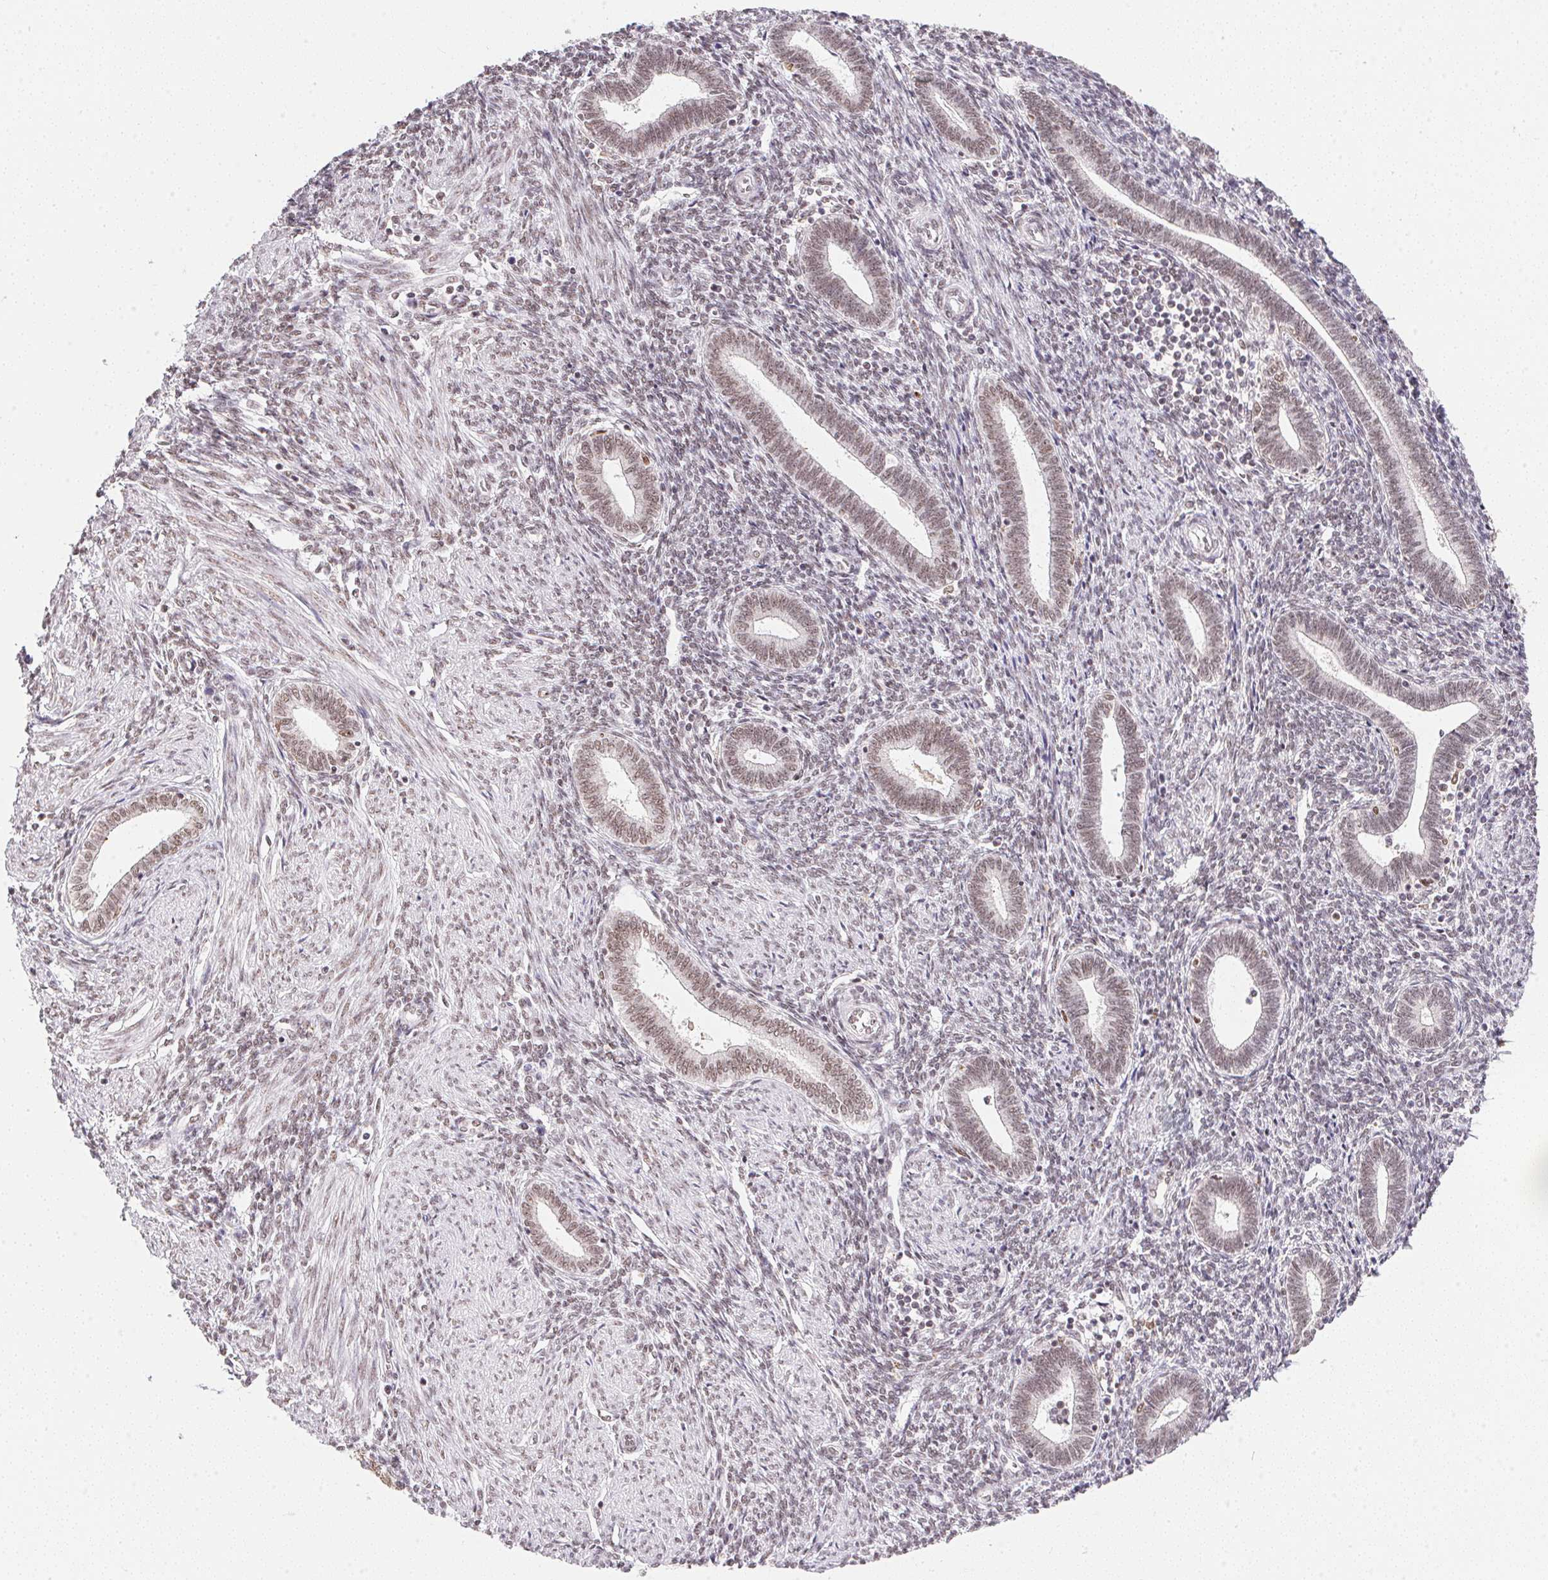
{"staining": {"intensity": "moderate", "quantity": ">75%", "location": "nuclear"}, "tissue": "endometrium", "cell_type": "Cells in endometrial stroma", "image_type": "normal", "snomed": [{"axis": "morphology", "description": "Normal tissue, NOS"}, {"axis": "topography", "description": "Endometrium"}], "caption": "A brown stain labels moderate nuclear staining of a protein in cells in endometrial stroma of unremarkable human endometrium. (brown staining indicates protein expression, while blue staining denotes nuclei).", "gene": "NFE2L1", "patient": {"sex": "female", "age": 42}}